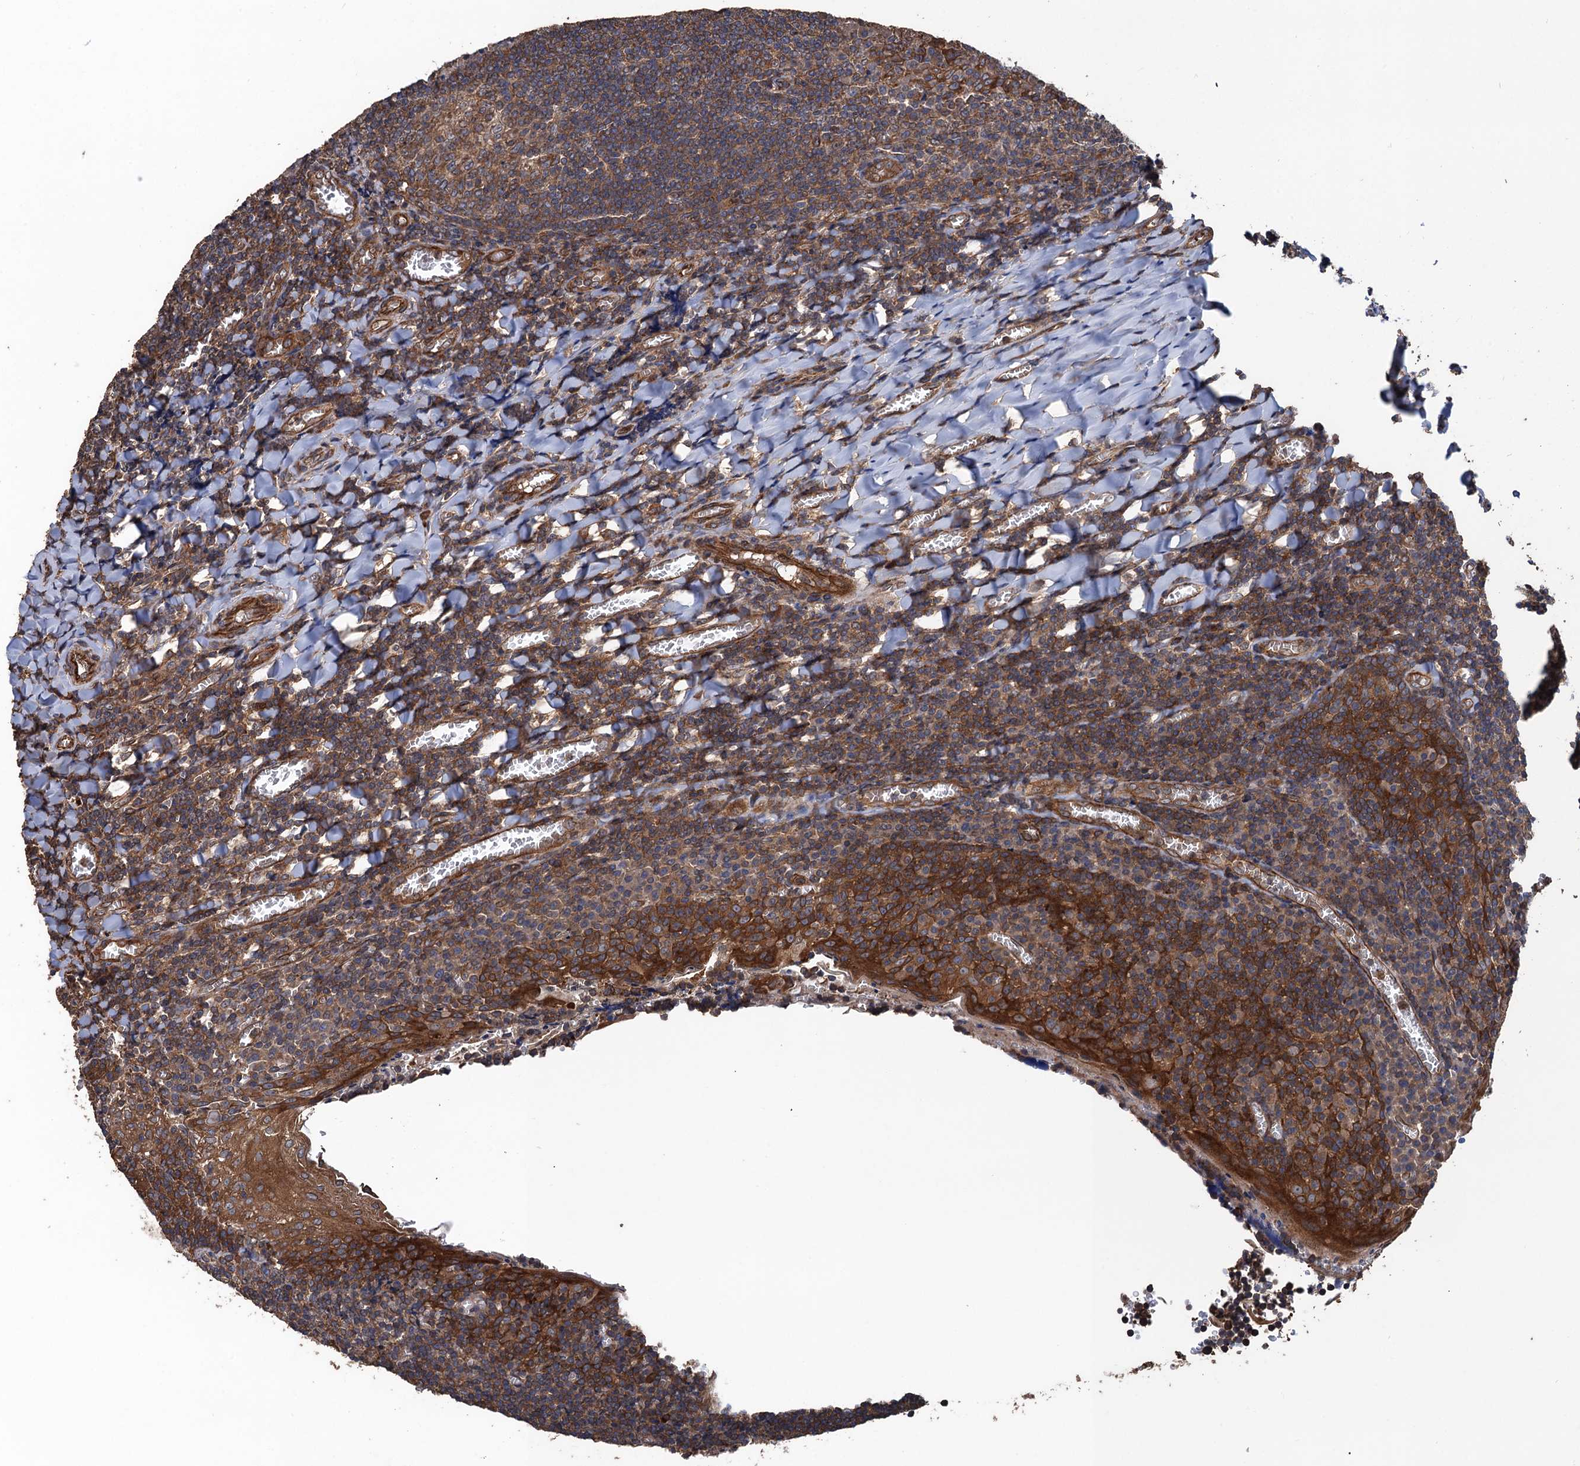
{"staining": {"intensity": "moderate", "quantity": ">75%", "location": "cytoplasmic/membranous"}, "tissue": "tonsil", "cell_type": "Germinal center cells", "image_type": "normal", "snomed": [{"axis": "morphology", "description": "Normal tissue, NOS"}, {"axis": "topography", "description": "Tonsil"}], "caption": "The micrograph shows immunohistochemical staining of normal tonsil. There is moderate cytoplasmic/membranous expression is seen in approximately >75% of germinal center cells. Nuclei are stained in blue.", "gene": "PPP4R1", "patient": {"sex": "male", "age": 27}}